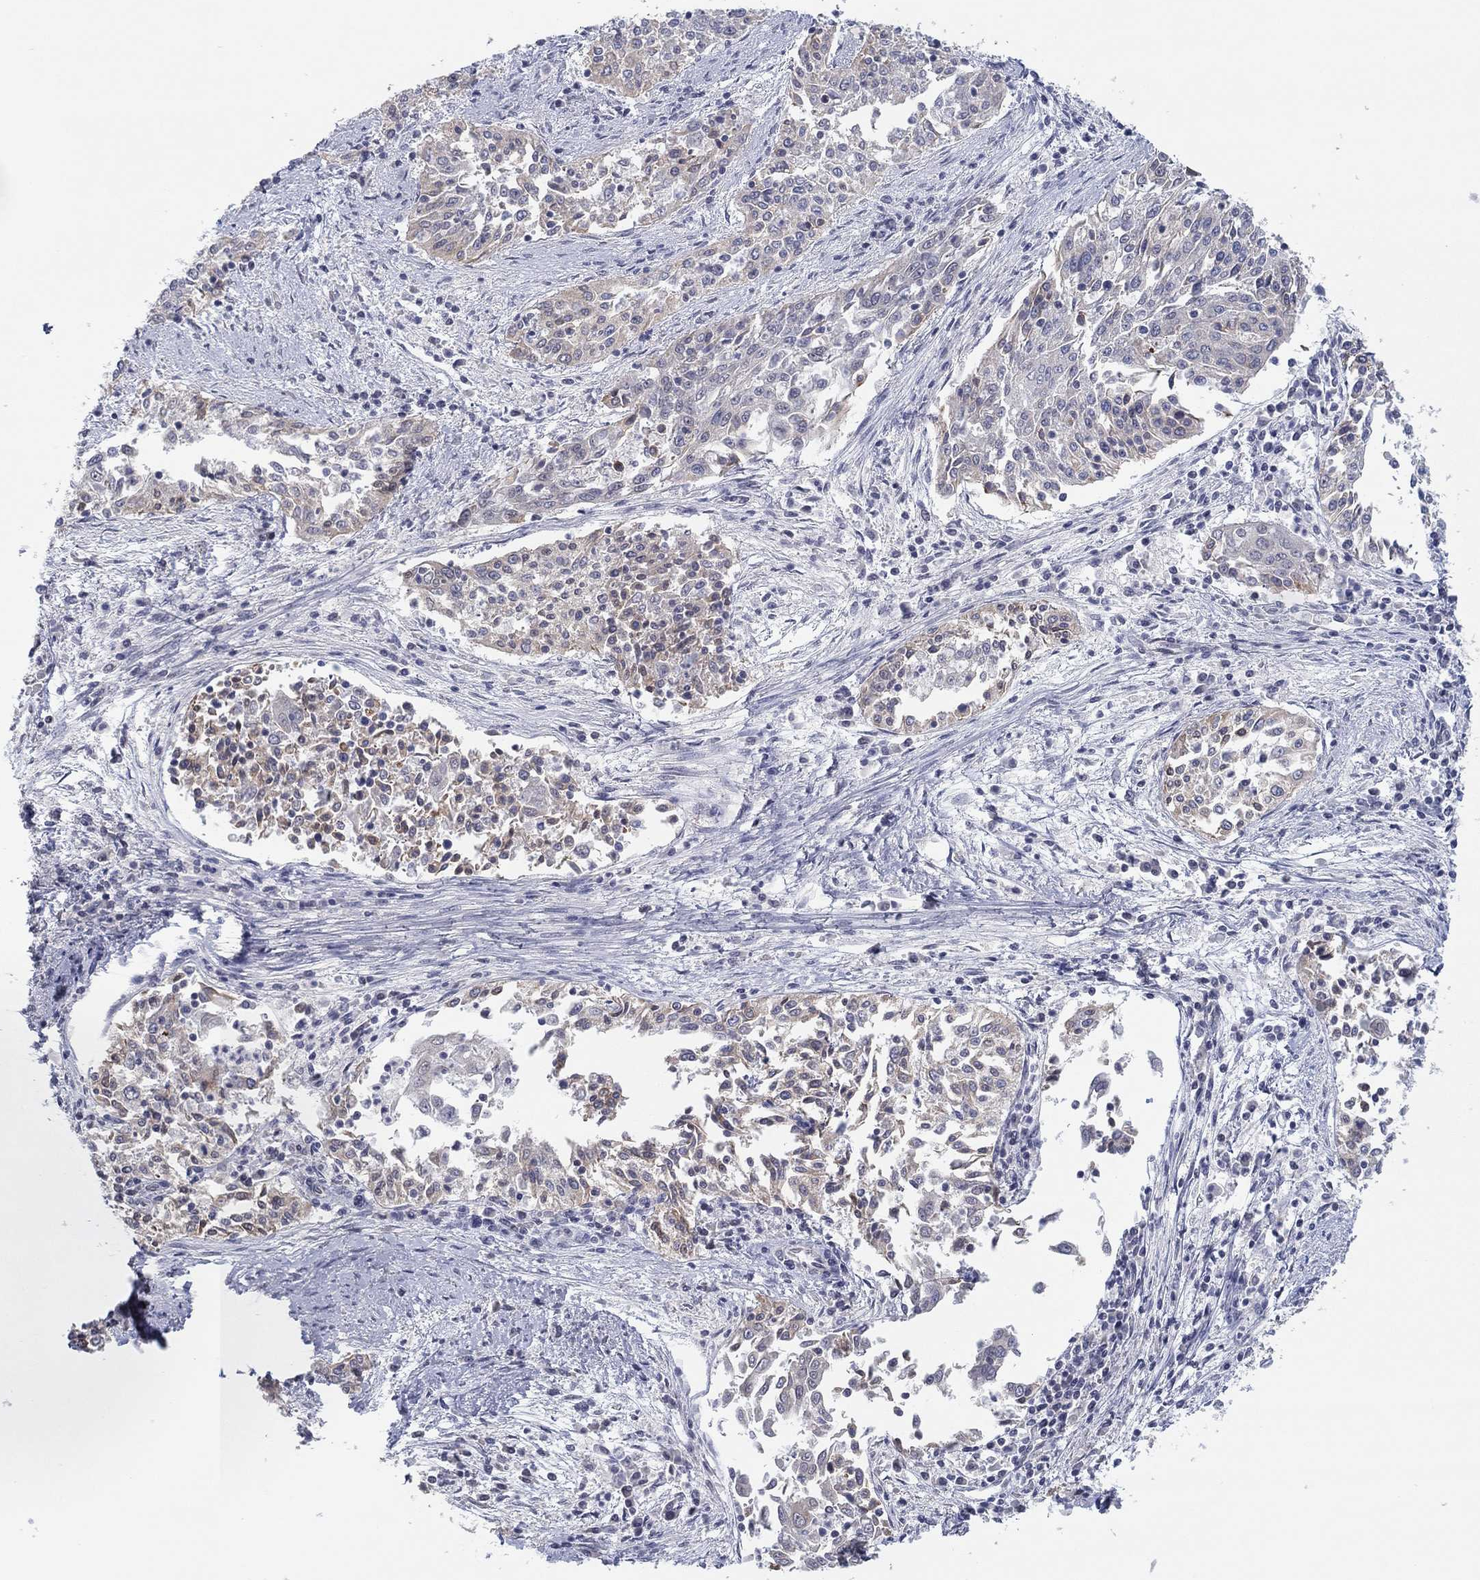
{"staining": {"intensity": "weak", "quantity": "25%-75%", "location": "cytoplasmic/membranous"}, "tissue": "cervical cancer", "cell_type": "Tumor cells", "image_type": "cancer", "snomed": [{"axis": "morphology", "description": "Squamous cell carcinoma, NOS"}, {"axis": "topography", "description": "Cervix"}], "caption": "A micrograph showing weak cytoplasmic/membranous expression in approximately 25%-75% of tumor cells in cervical cancer (squamous cell carcinoma), as visualized by brown immunohistochemical staining.", "gene": "SLC22A2", "patient": {"sex": "female", "age": 41}}